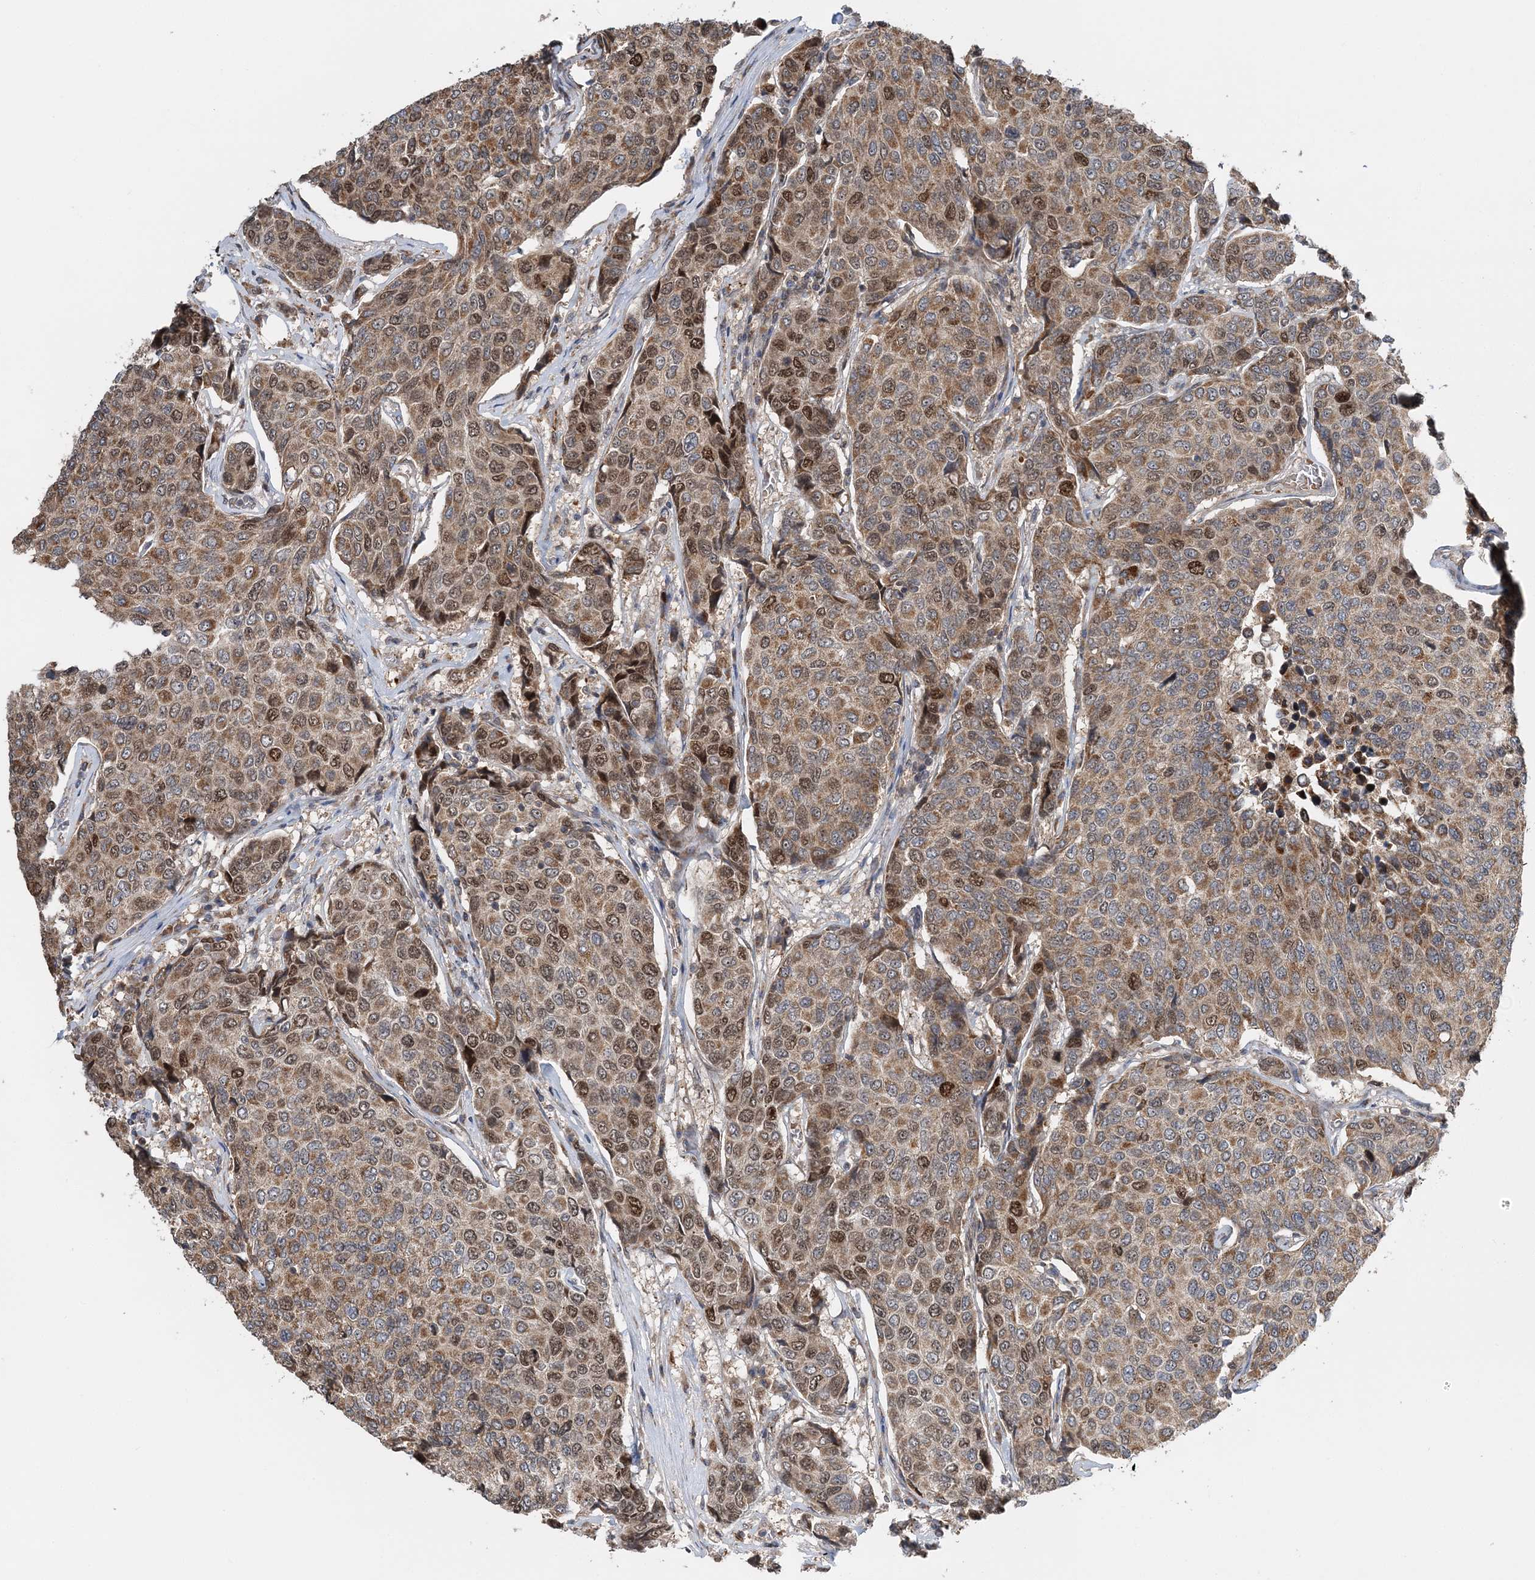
{"staining": {"intensity": "moderate", "quantity": ">75%", "location": "cytoplasmic/membranous,nuclear"}, "tissue": "breast cancer", "cell_type": "Tumor cells", "image_type": "cancer", "snomed": [{"axis": "morphology", "description": "Duct carcinoma"}, {"axis": "topography", "description": "Breast"}], "caption": "IHC photomicrograph of human breast cancer stained for a protein (brown), which displays medium levels of moderate cytoplasmic/membranous and nuclear expression in about >75% of tumor cells.", "gene": "KIF4A", "patient": {"sex": "female", "age": 55}}